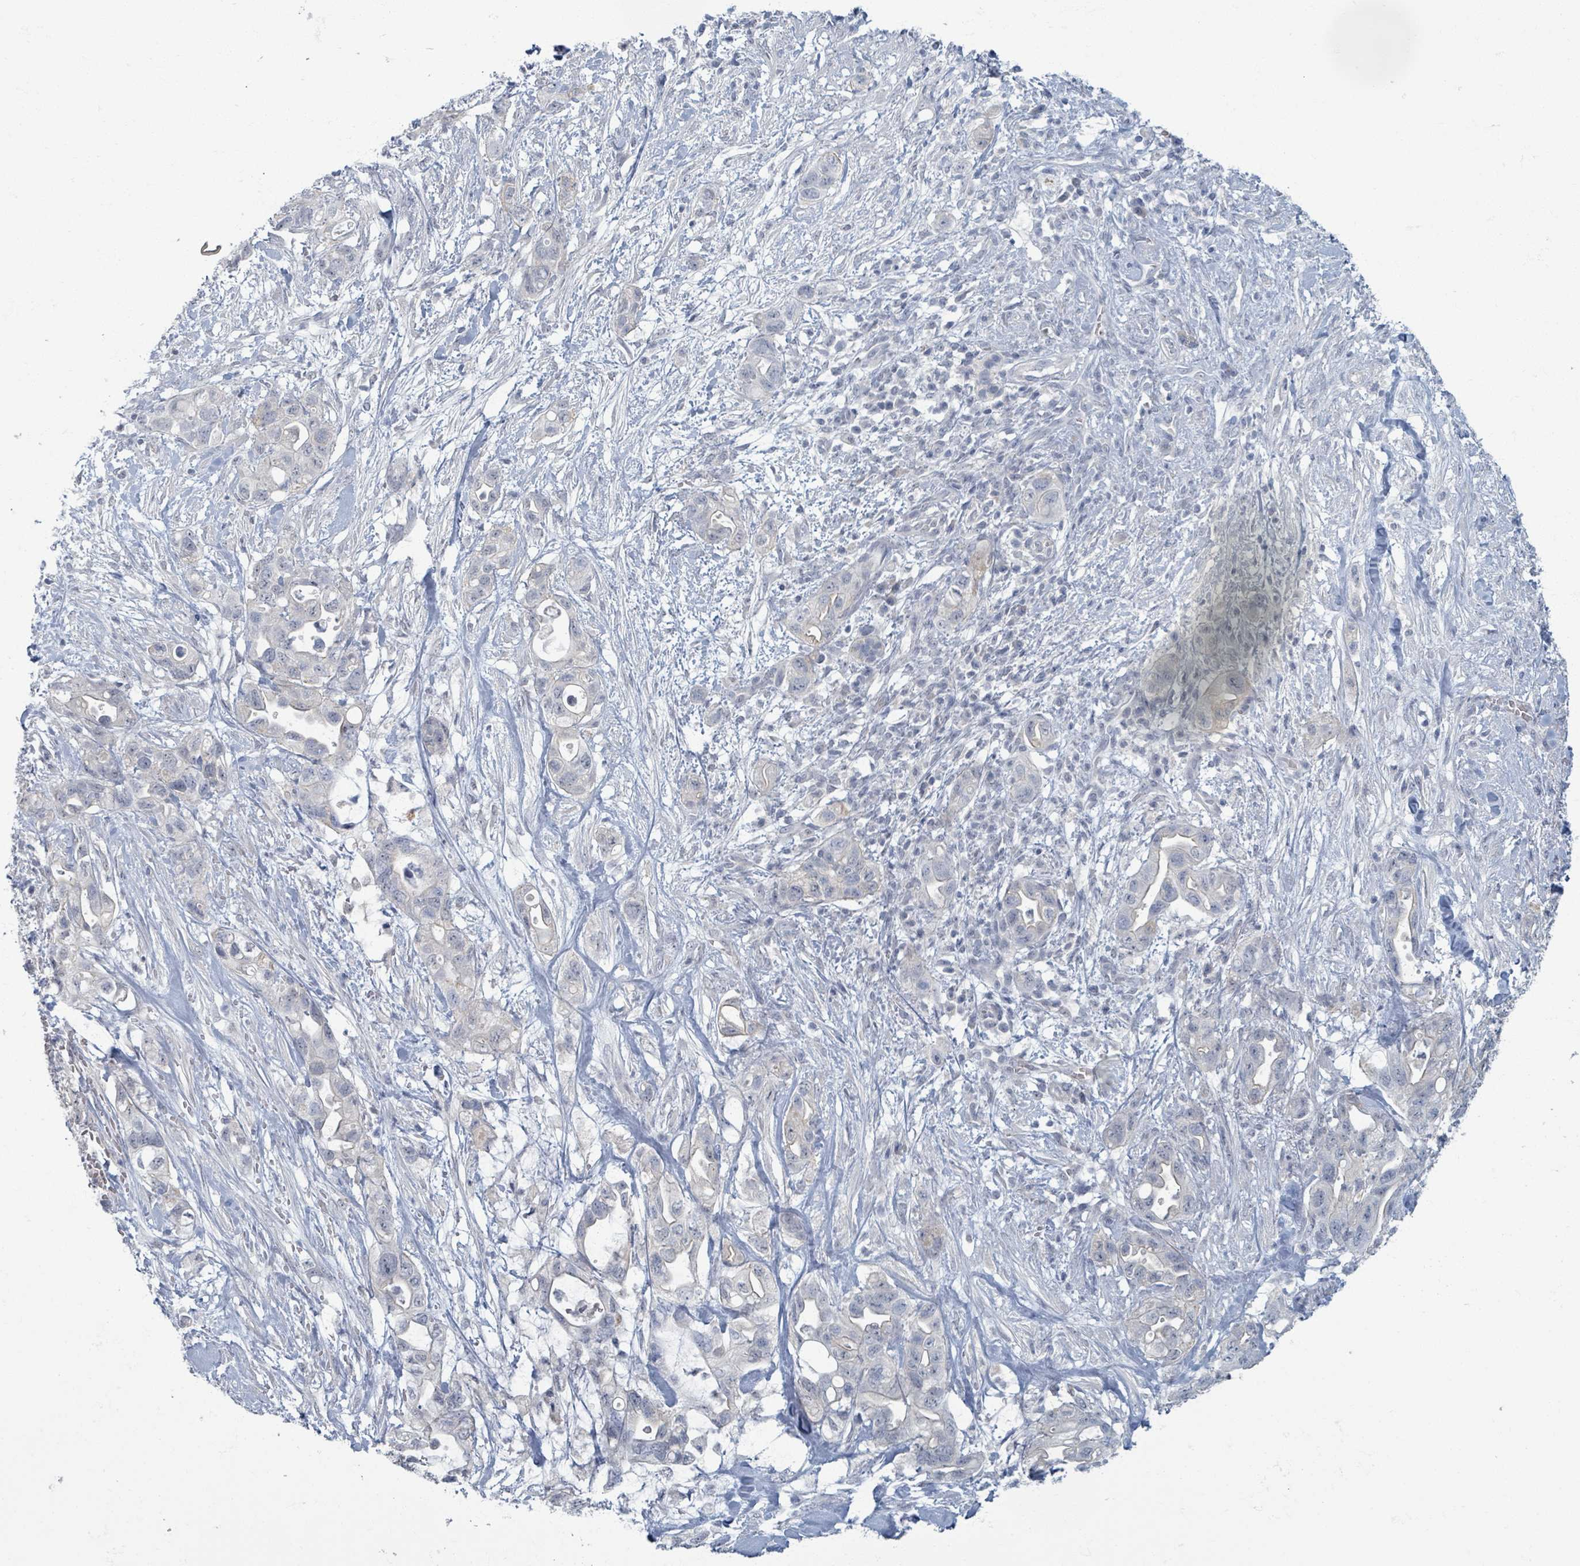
{"staining": {"intensity": "negative", "quantity": "none", "location": "none"}, "tissue": "pancreatic cancer", "cell_type": "Tumor cells", "image_type": "cancer", "snomed": [{"axis": "morphology", "description": "Adenocarcinoma, NOS"}, {"axis": "topography", "description": "Pancreas"}], "caption": "There is no significant expression in tumor cells of pancreatic cancer (adenocarcinoma). The staining was performed using DAB to visualize the protein expression in brown, while the nuclei were stained in blue with hematoxylin (Magnification: 20x).", "gene": "WNT11", "patient": {"sex": "female", "age": 72}}